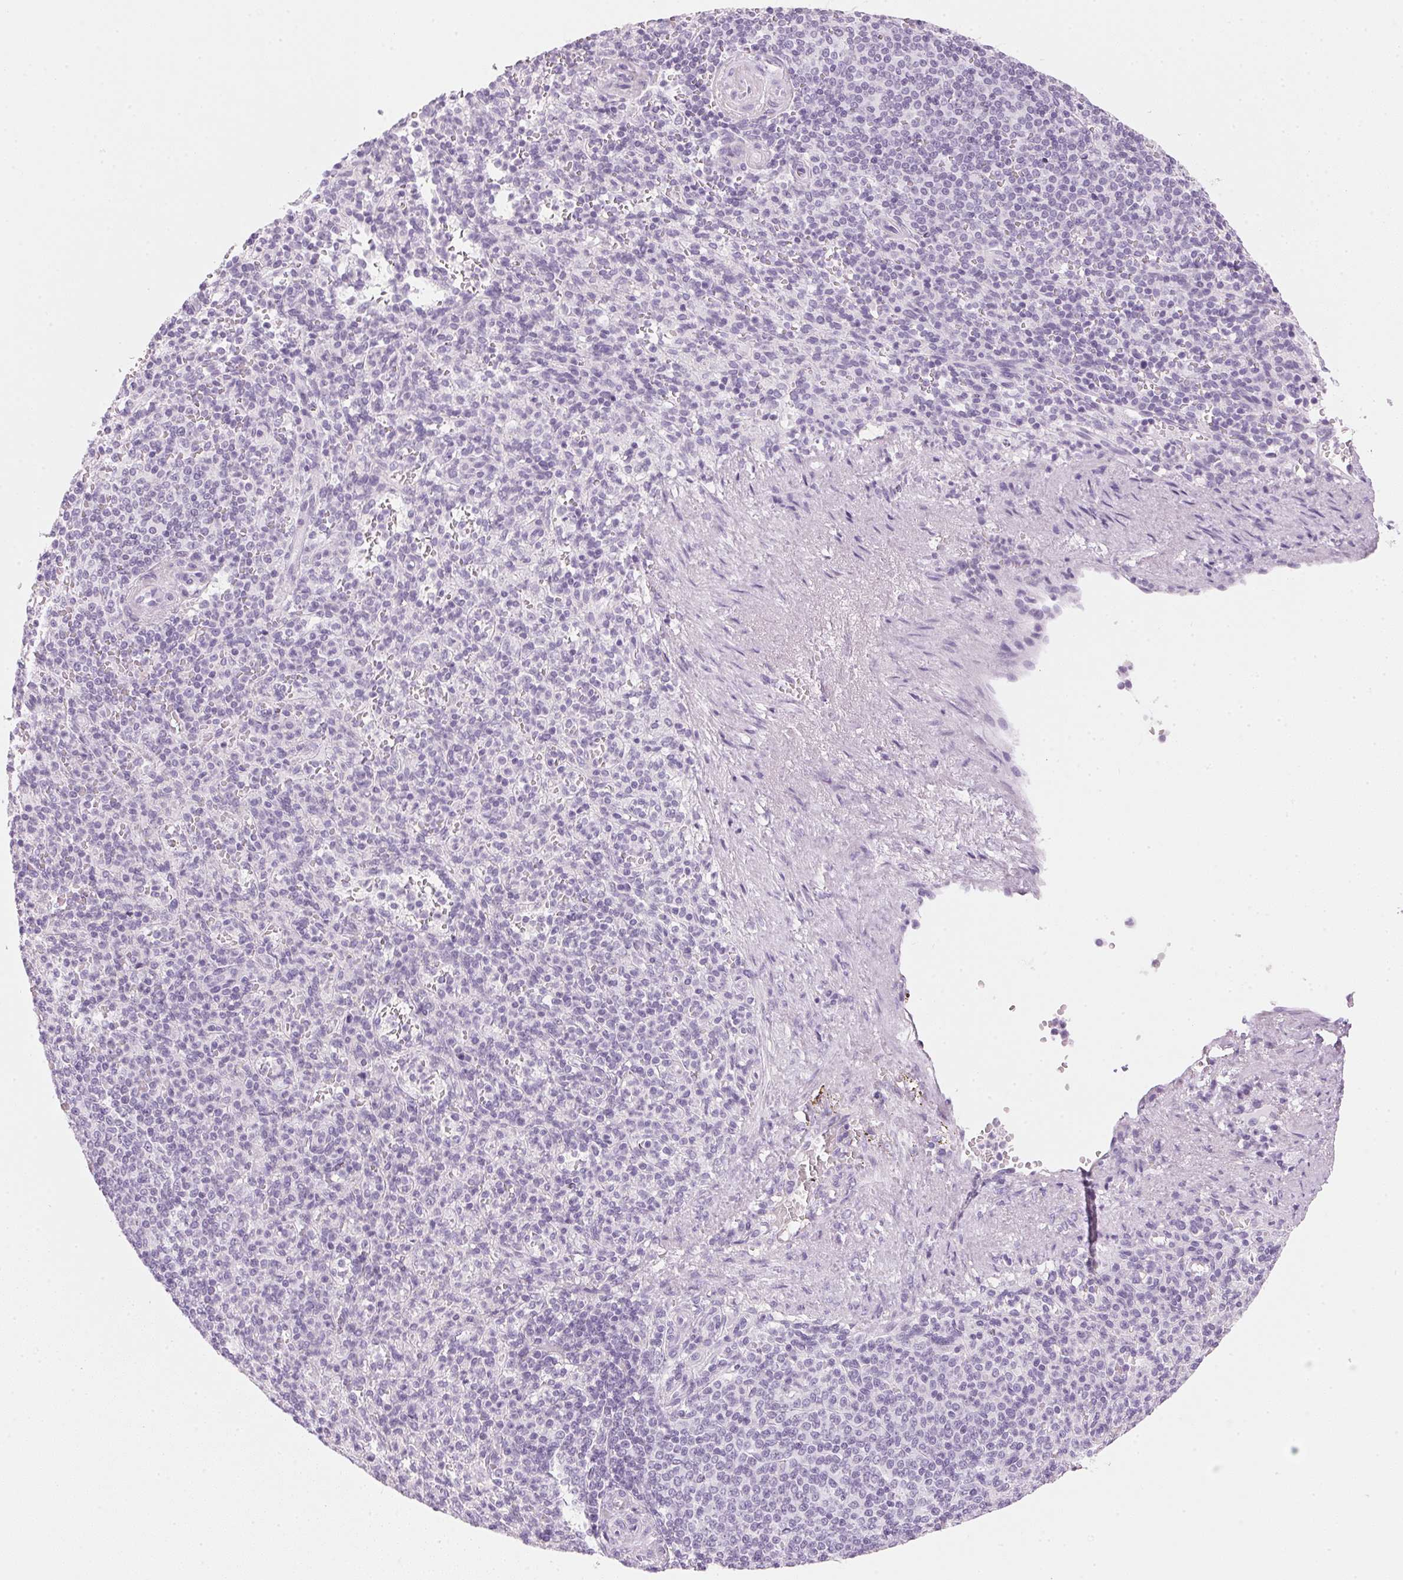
{"staining": {"intensity": "negative", "quantity": "none", "location": "none"}, "tissue": "spleen", "cell_type": "Cells in red pulp", "image_type": "normal", "snomed": [{"axis": "morphology", "description": "Normal tissue, NOS"}, {"axis": "topography", "description": "Spleen"}], "caption": "DAB immunohistochemical staining of benign spleen demonstrates no significant positivity in cells in red pulp. Nuclei are stained in blue.", "gene": "IGFBP1", "patient": {"sex": "female", "age": 74}}